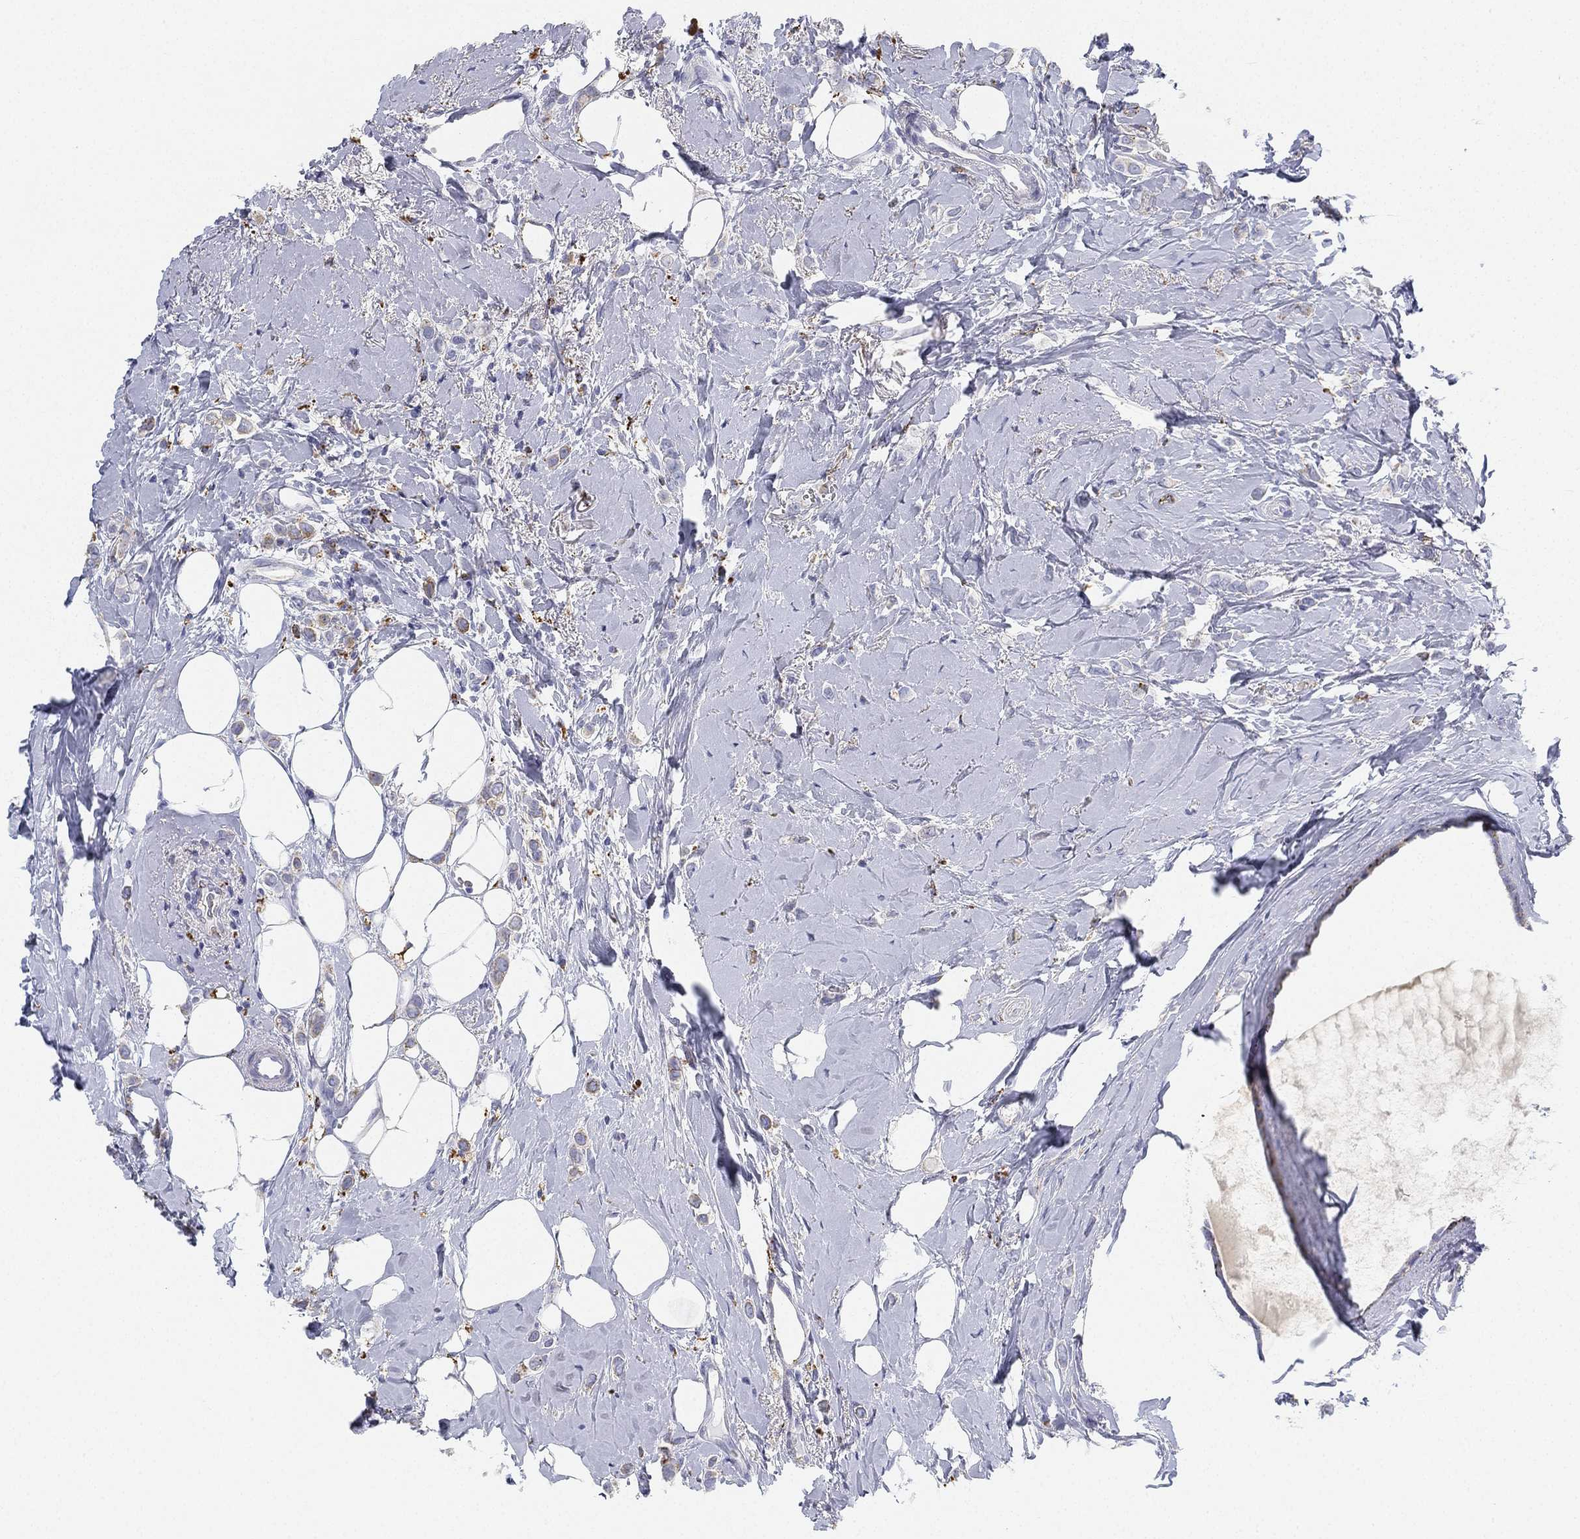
{"staining": {"intensity": "weak", "quantity": "<25%", "location": "cytoplasmic/membranous"}, "tissue": "breast cancer", "cell_type": "Tumor cells", "image_type": "cancer", "snomed": [{"axis": "morphology", "description": "Lobular carcinoma"}, {"axis": "topography", "description": "Breast"}], "caption": "IHC histopathology image of neoplastic tissue: human lobular carcinoma (breast) stained with DAB (3,3'-diaminobenzidine) shows no significant protein staining in tumor cells.", "gene": "NPC2", "patient": {"sex": "female", "age": 66}}